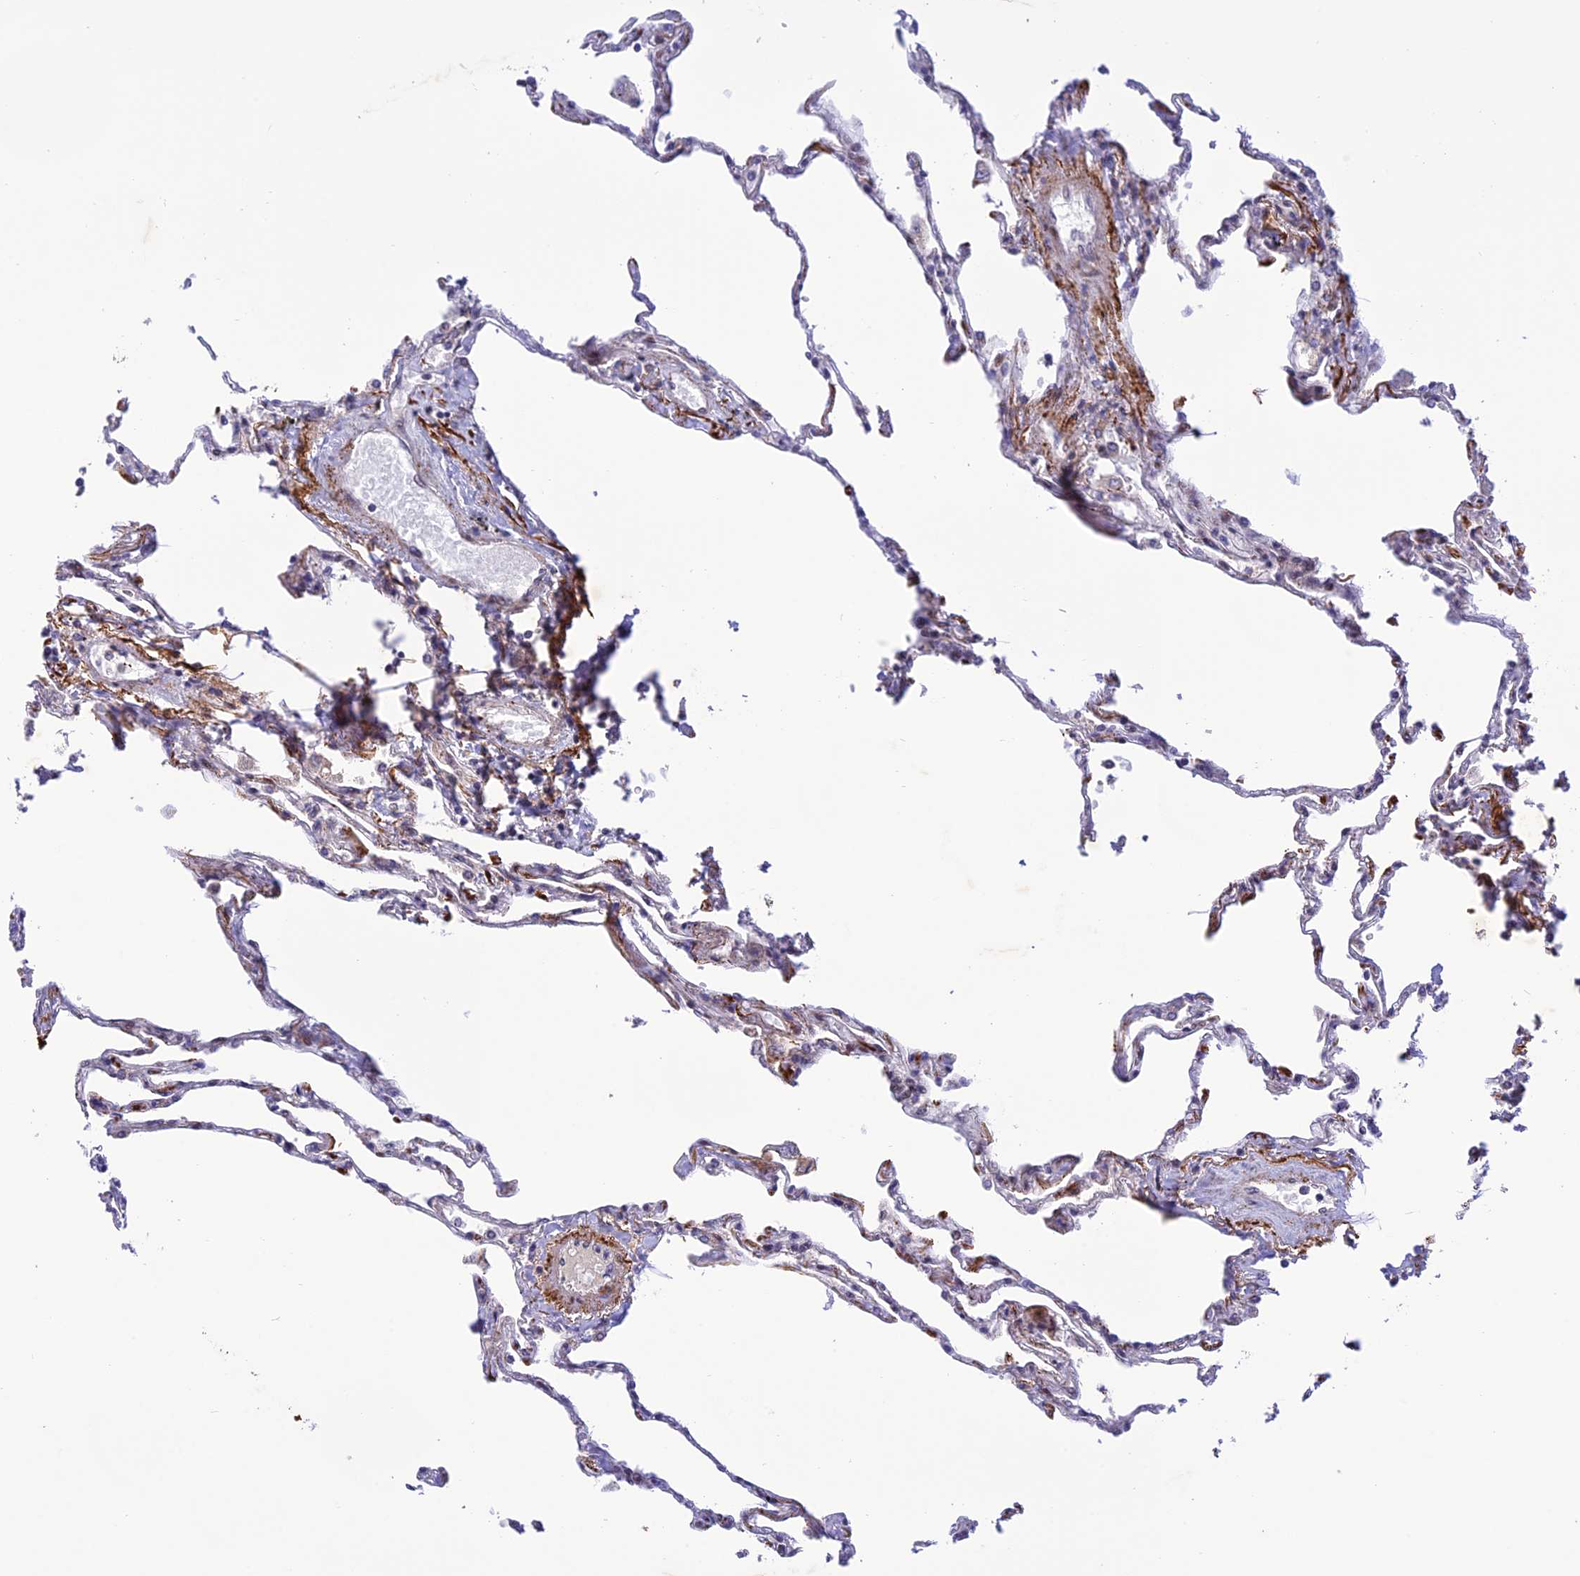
{"staining": {"intensity": "weak", "quantity": "<25%", "location": "cytoplasmic/membranous,nuclear"}, "tissue": "lung", "cell_type": "Alveolar cells", "image_type": "normal", "snomed": [{"axis": "morphology", "description": "Normal tissue, NOS"}, {"axis": "topography", "description": "Lung"}], "caption": "Lung stained for a protein using immunohistochemistry exhibits no expression alveolar cells.", "gene": "WDR55", "patient": {"sex": "female", "age": 67}}